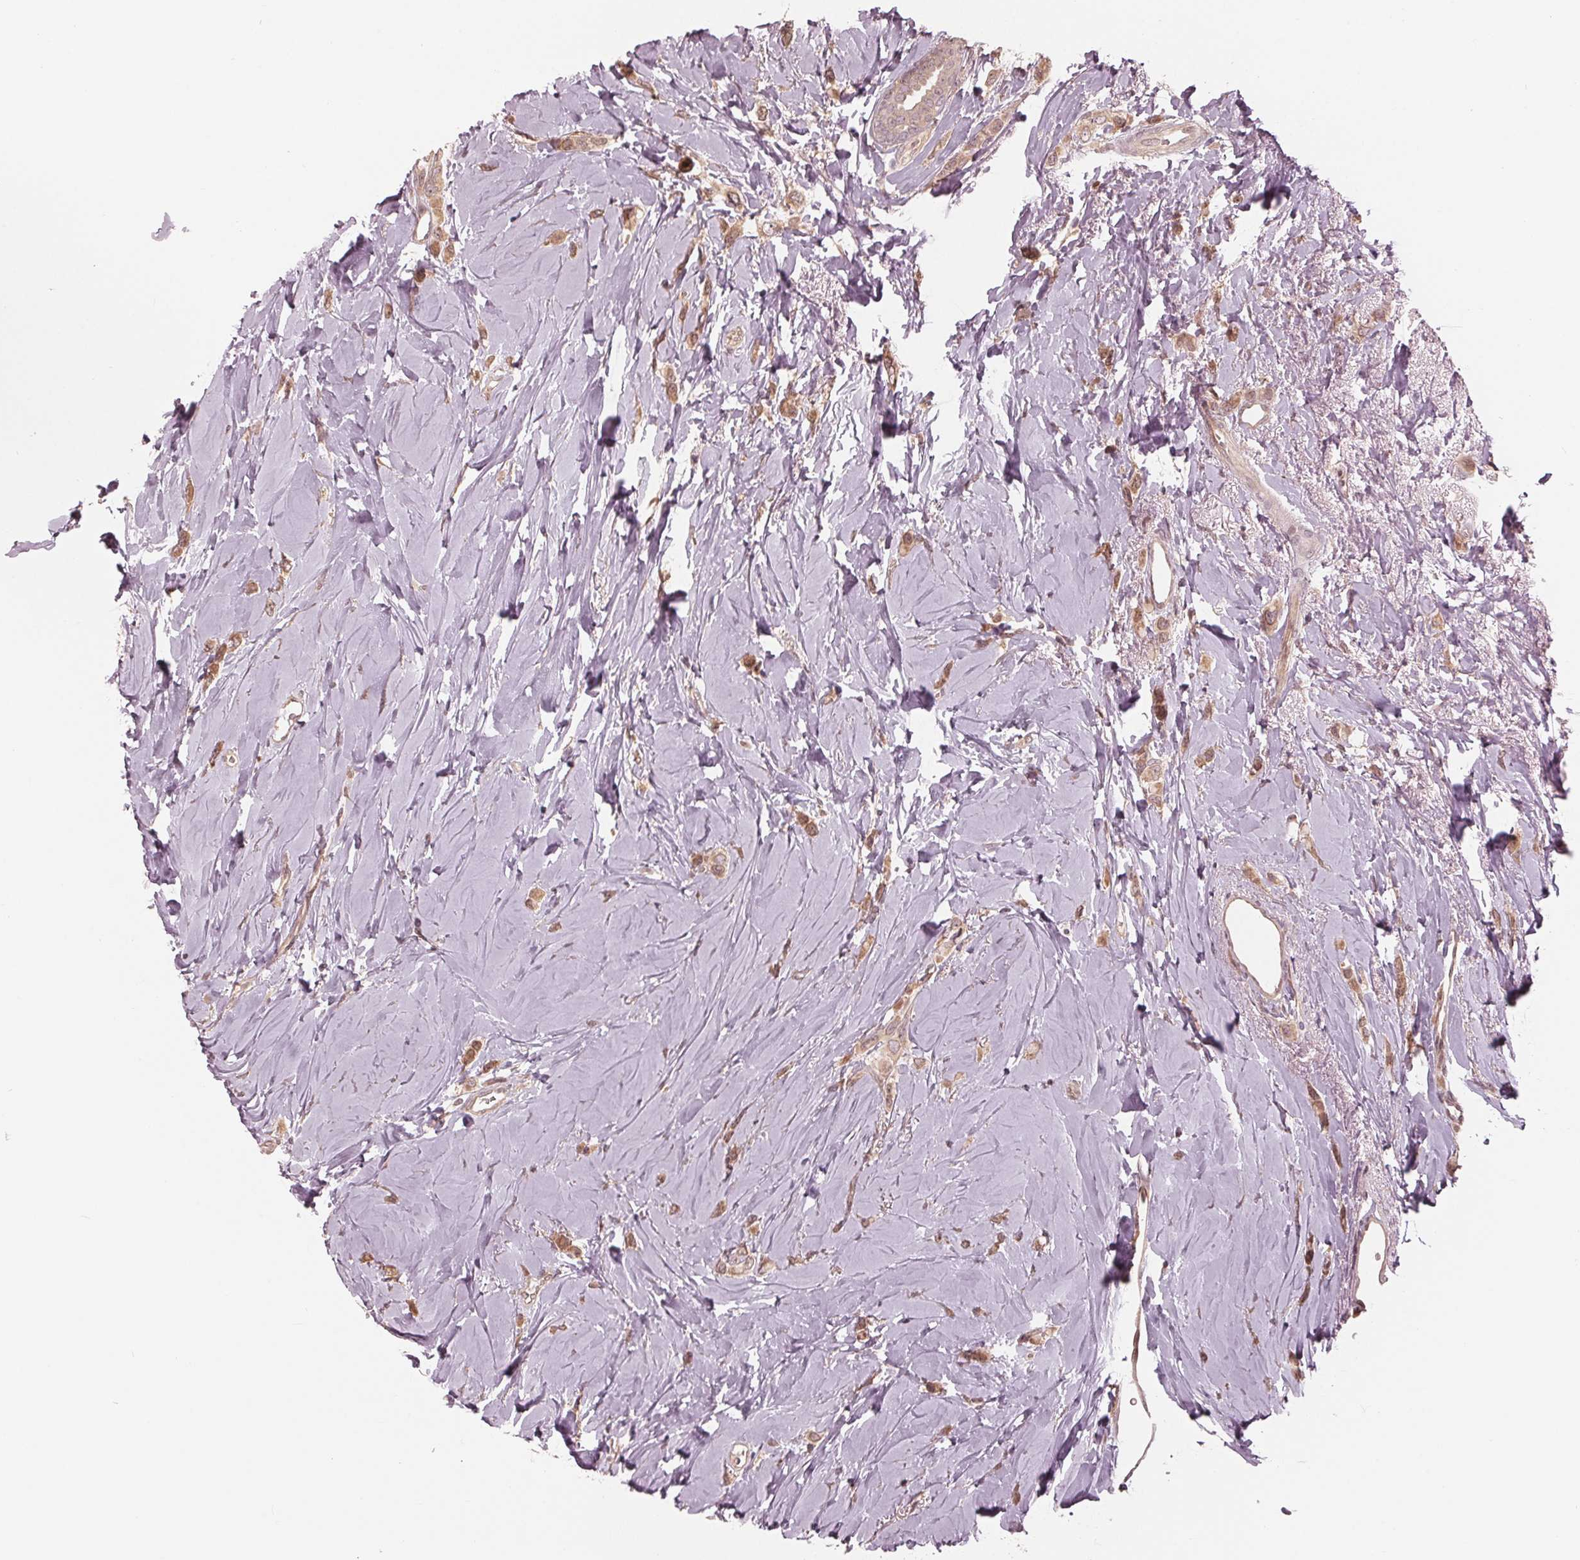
{"staining": {"intensity": "weak", "quantity": ">75%", "location": "cytoplasmic/membranous,nuclear"}, "tissue": "breast cancer", "cell_type": "Tumor cells", "image_type": "cancer", "snomed": [{"axis": "morphology", "description": "Lobular carcinoma"}, {"axis": "topography", "description": "Breast"}], "caption": "DAB (3,3'-diaminobenzidine) immunohistochemical staining of human breast cancer displays weak cytoplasmic/membranous and nuclear protein staining in approximately >75% of tumor cells.", "gene": "ZNF471", "patient": {"sex": "female", "age": 66}}